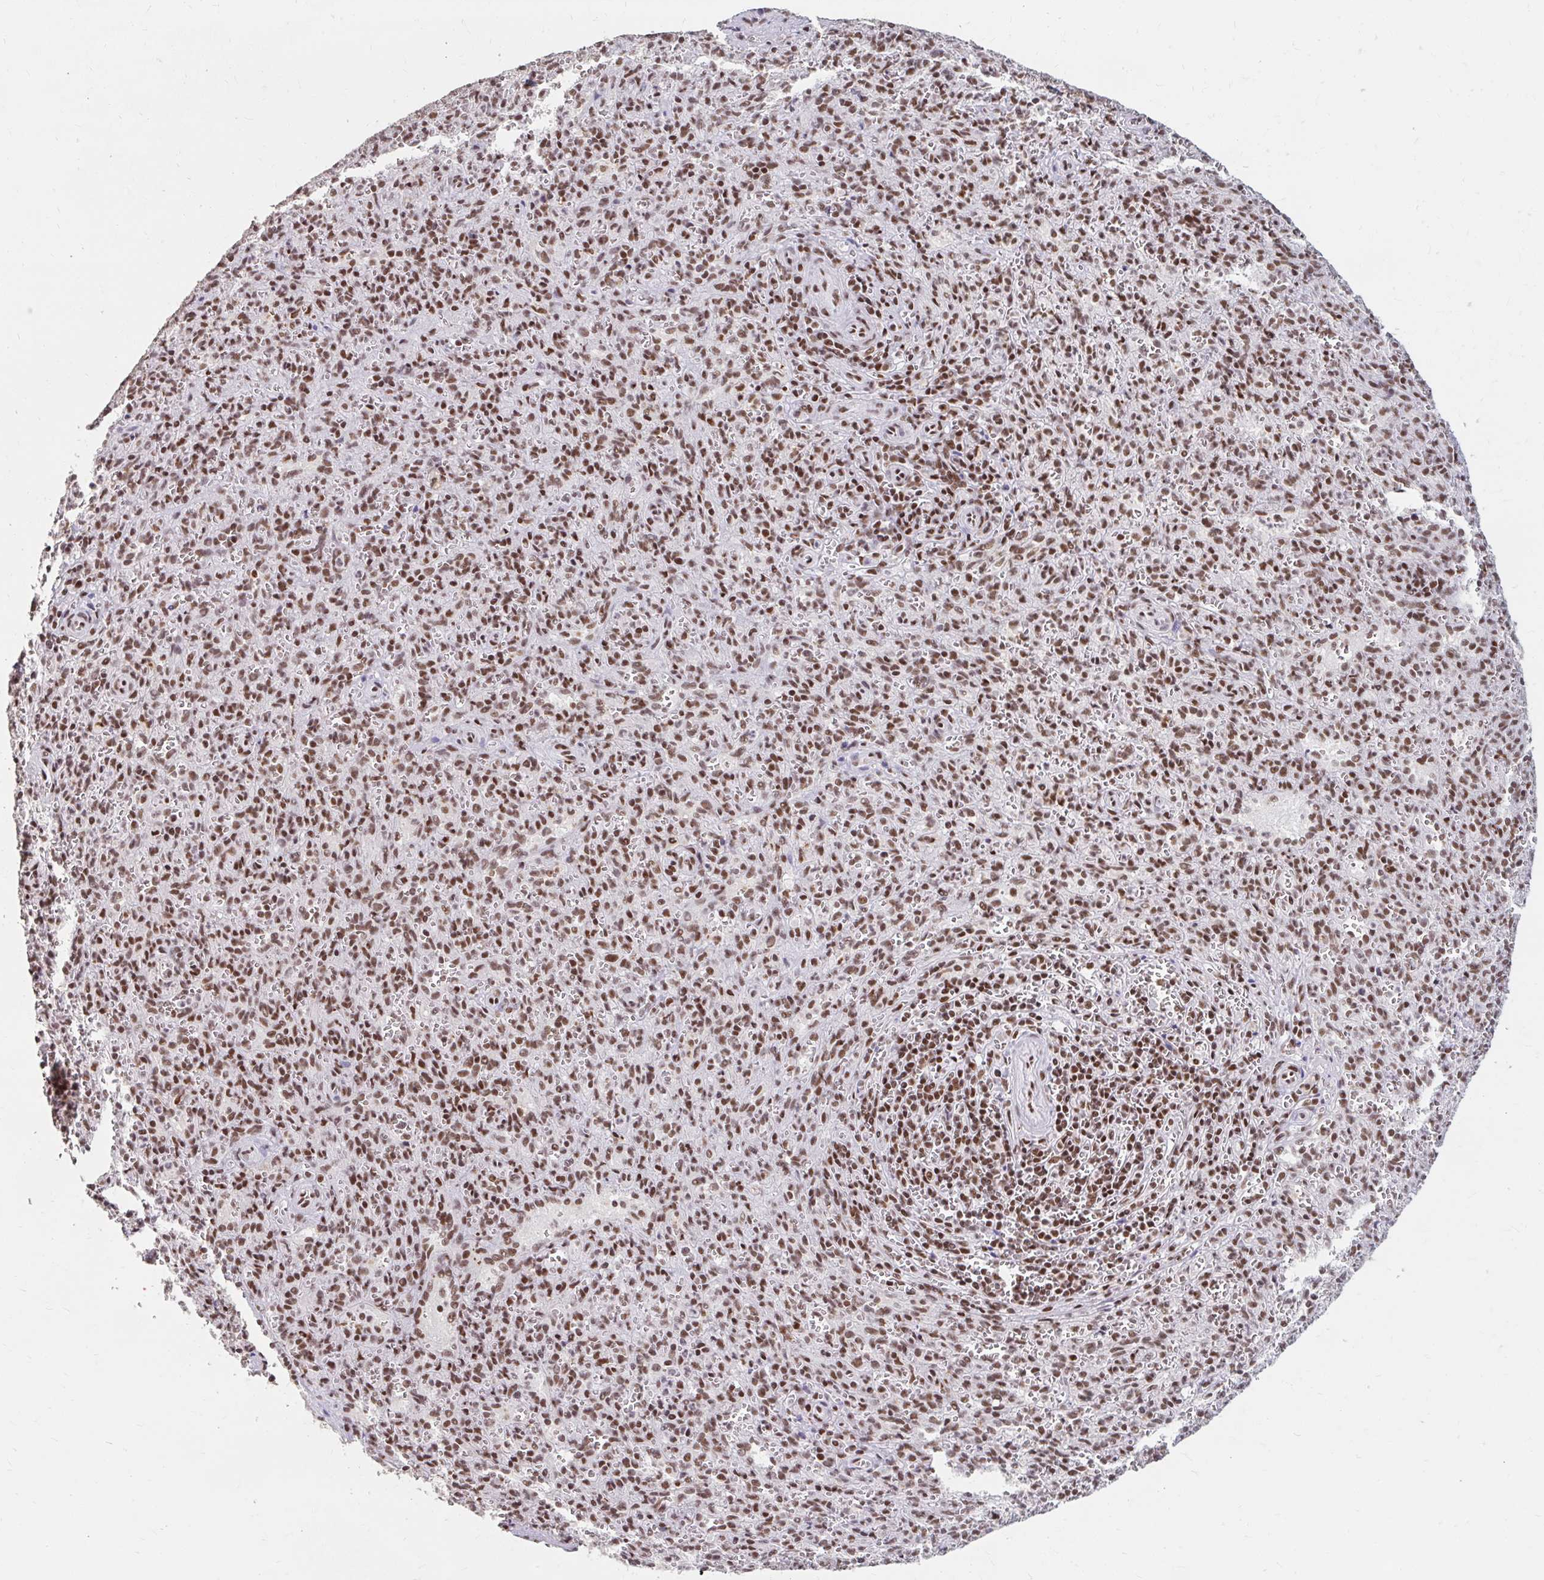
{"staining": {"intensity": "moderate", "quantity": ">75%", "location": "nuclear"}, "tissue": "spleen", "cell_type": "Cells in red pulp", "image_type": "normal", "snomed": [{"axis": "morphology", "description": "Normal tissue, NOS"}, {"axis": "topography", "description": "Spleen"}], "caption": "Benign spleen was stained to show a protein in brown. There is medium levels of moderate nuclear expression in approximately >75% of cells in red pulp.", "gene": "SRSF10", "patient": {"sex": "female", "age": 26}}